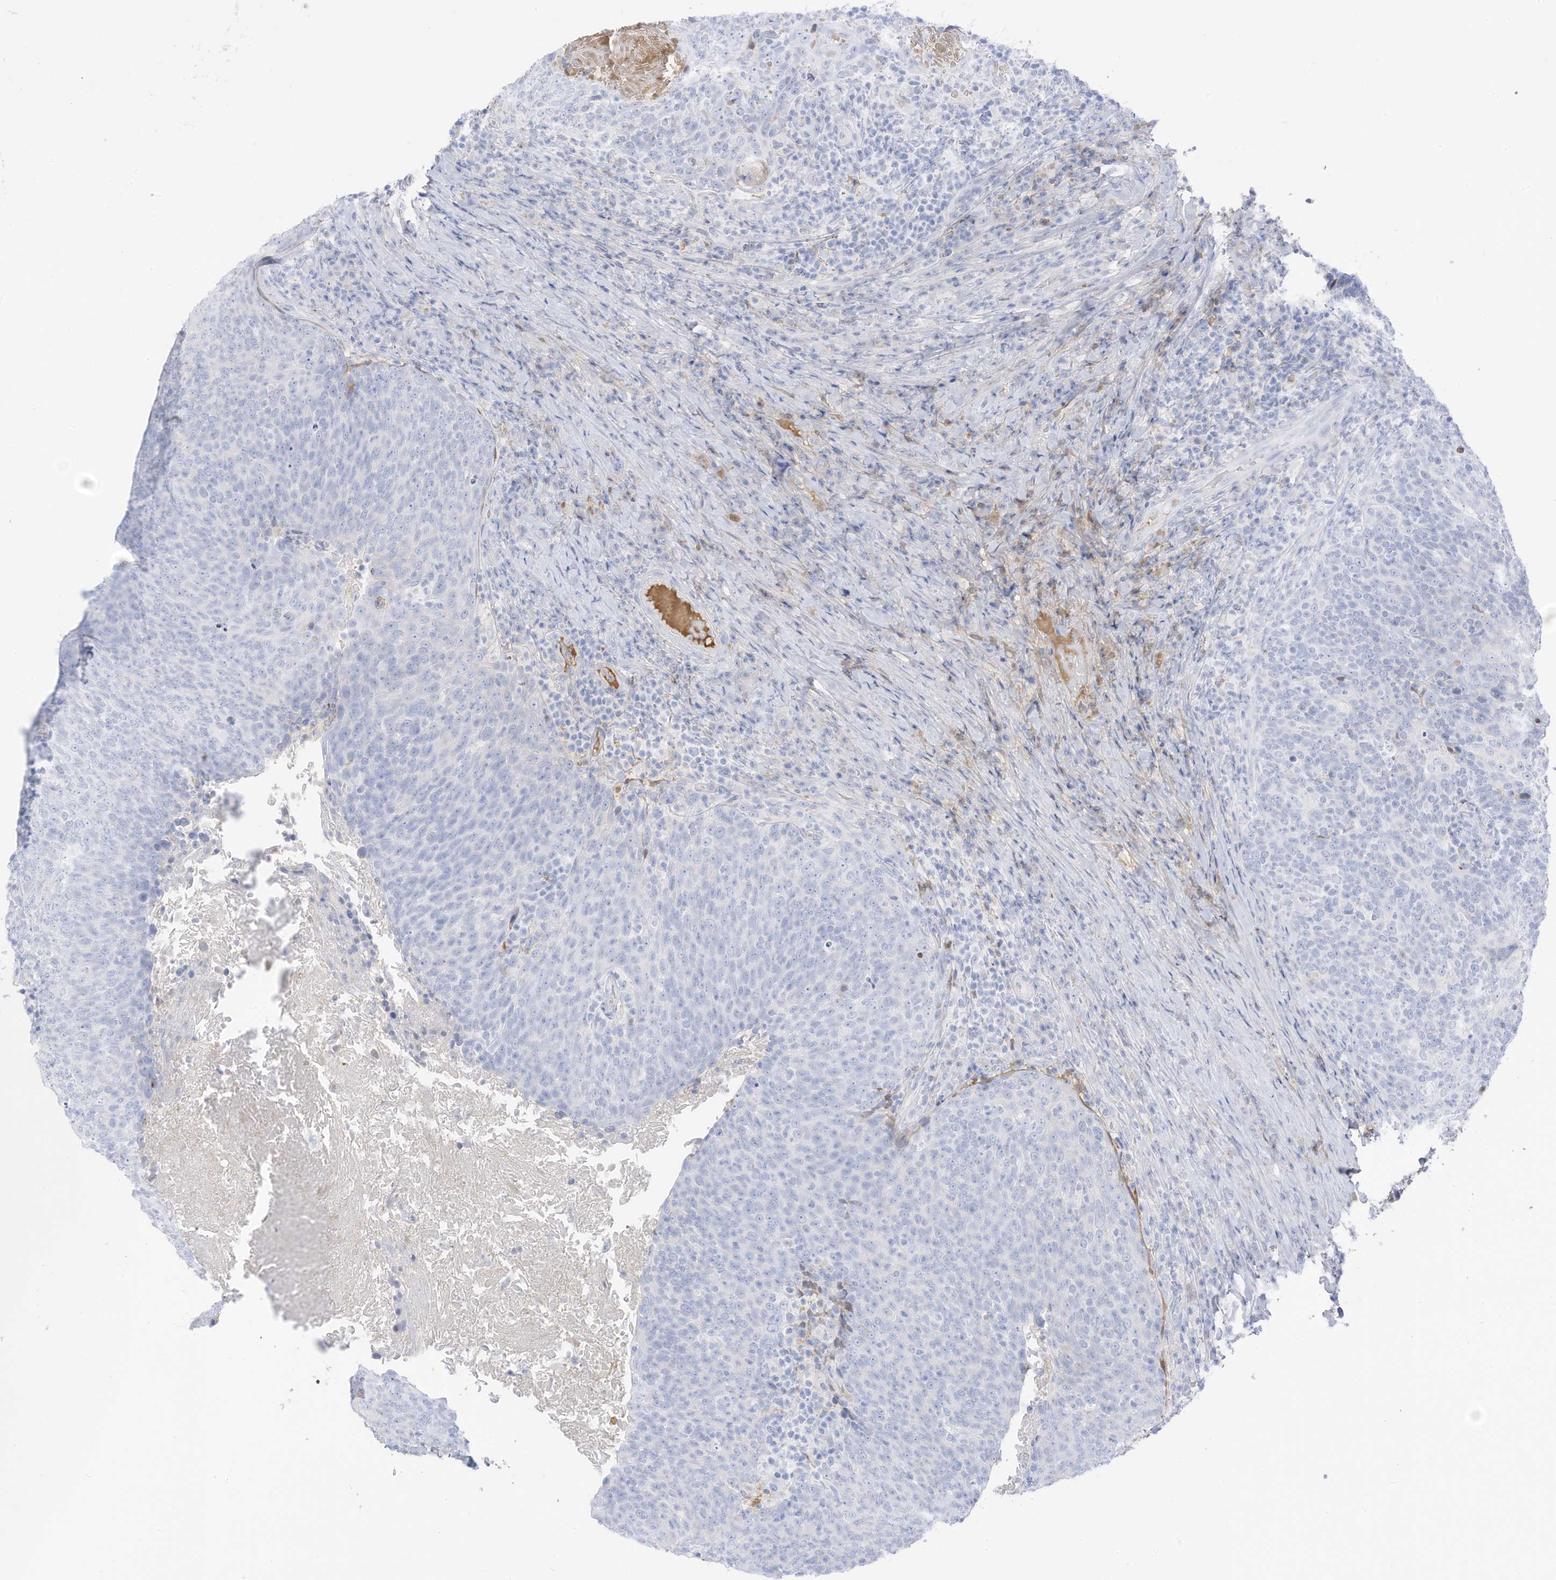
{"staining": {"intensity": "negative", "quantity": "none", "location": "none"}, "tissue": "head and neck cancer", "cell_type": "Tumor cells", "image_type": "cancer", "snomed": [{"axis": "morphology", "description": "Squamous cell carcinoma, NOS"}, {"axis": "morphology", "description": "Squamous cell carcinoma, metastatic, NOS"}, {"axis": "topography", "description": "Lymph node"}, {"axis": "topography", "description": "Head-Neck"}], "caption": "IHC image of human head and neck cancer stained for a protein (brown), which displays no positivity in tumor cells. (DAB (3,3'-diaminobenzidine) immunohistochemistry with hematoxylin counter stain).", "gene": "HSD17B13", "patient": {"sex": "male", "age": 62}}